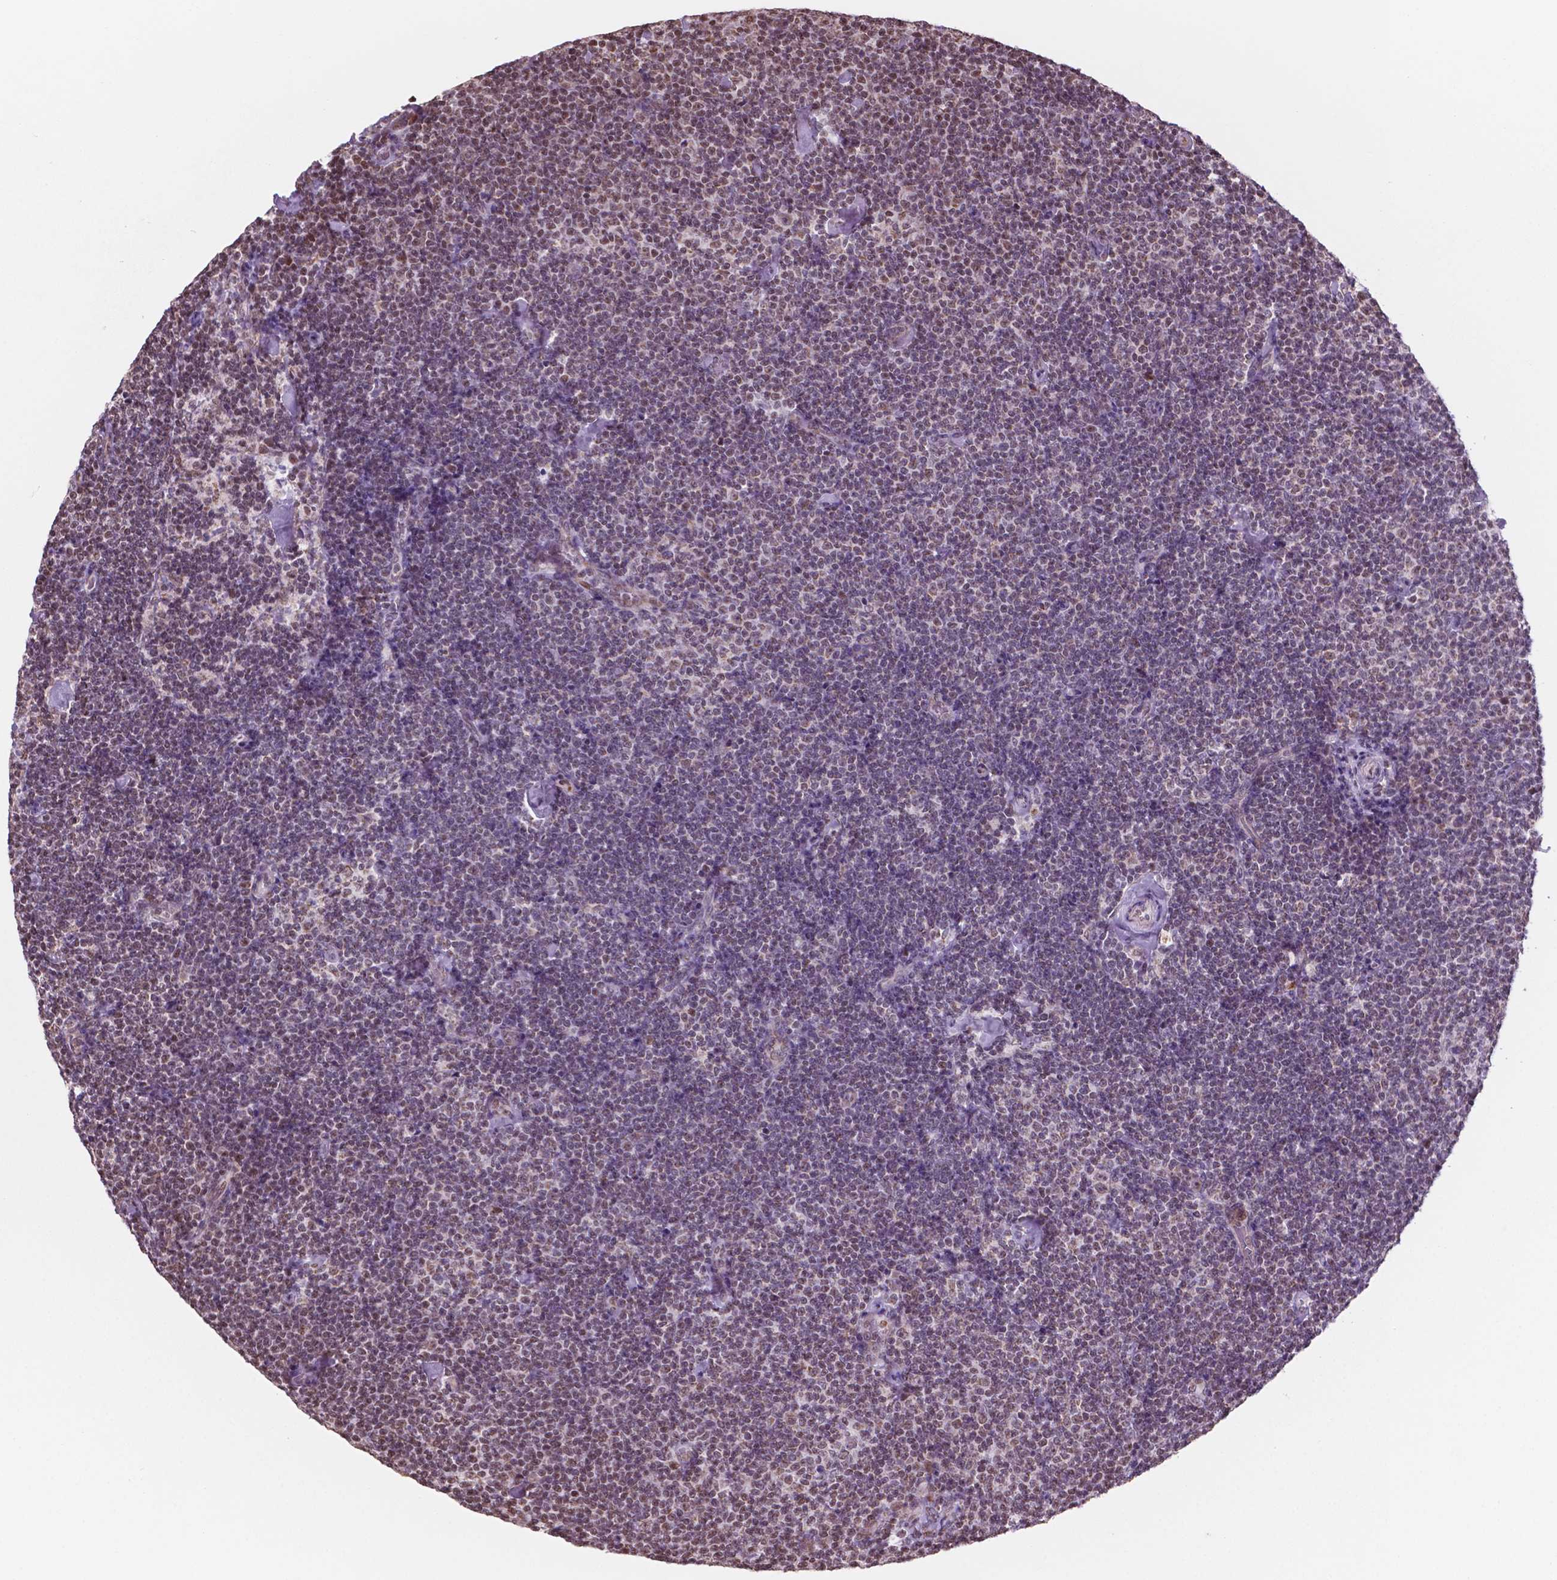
{"staining": {"intensity": "moderate", "quantity": "25%-75%", "location": "nuclear"}, "tissue": "lymphoma", "cell_type": "Tumor cells", "image_type": "cancer", "snomed": [{"axis": "morphology", "description": "Malignant lymphoma, non-Hodgkin's type, Low grade"}, {"axis": "topography", "description": "Lymph node"}], "caption": "Malignant lymphoma, non-Hodgkin's type (low-grade) was stained to show a protein in brown. There is medium levels of moderate nuclear expression in about 25%-75% of tumor cells.", "gene": "NDUFA10", "patient": {"sex": "male", "age": 81}}